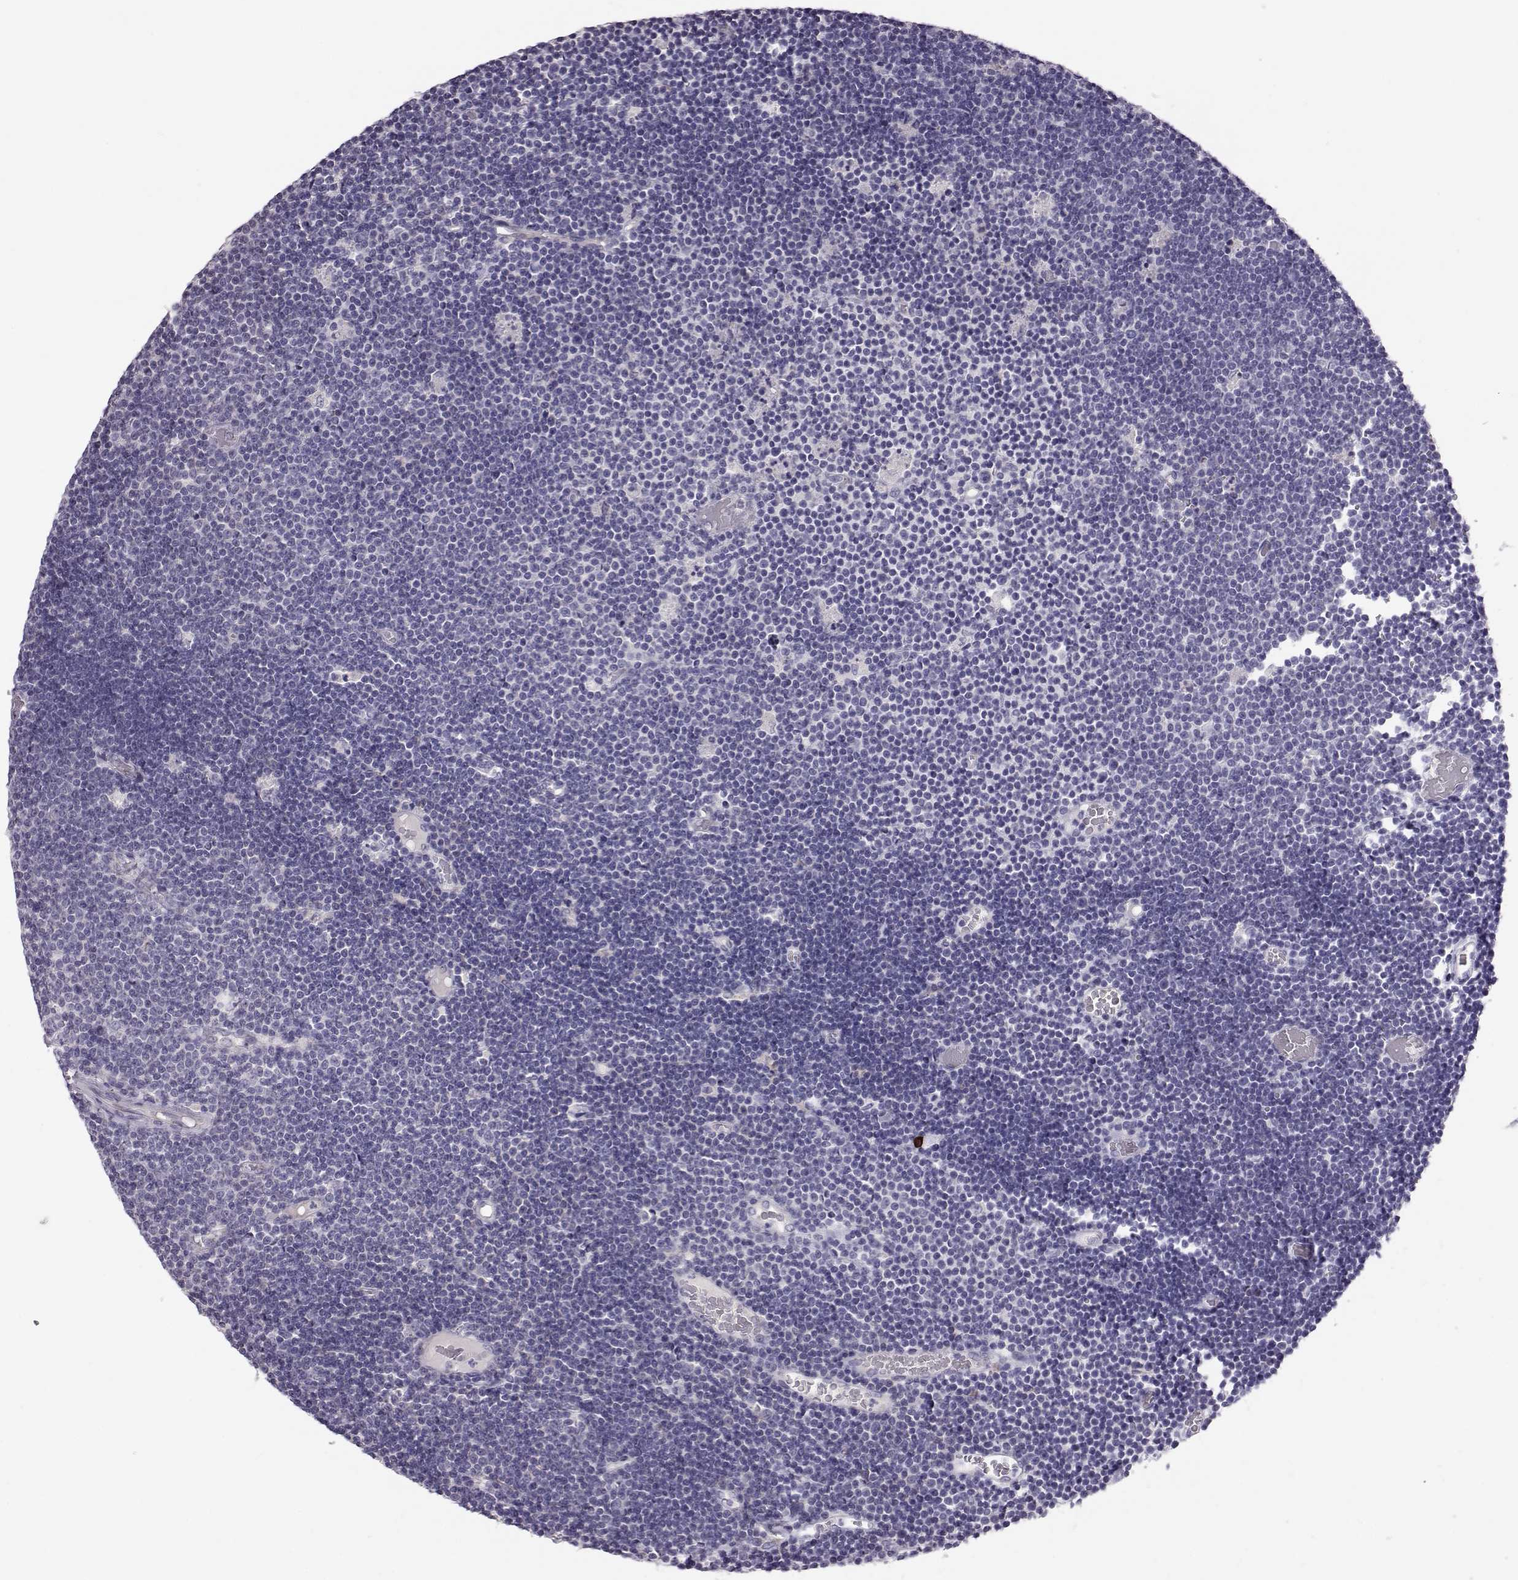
{"staining": {"intensity": "negative", "quantity": "none", "location": "none"}, "tissue": "lymphoma", "cell_type": "Tumor cells", "image_type": "cancer", "snomed": [{"axis": "morphology", "description": "Malignant lymphoma, non-Hodgkin's type, Low grade"}, {"axis": "topography", "description": "Brain"}], "caption": "Histopathology image shows no protein expression in tumor cells of lymphoma tissue. (DAB IHC with hematoxylin counter stain).", "gene": "ADGRG5", "patient": {"sex": "female", "age": 66}}